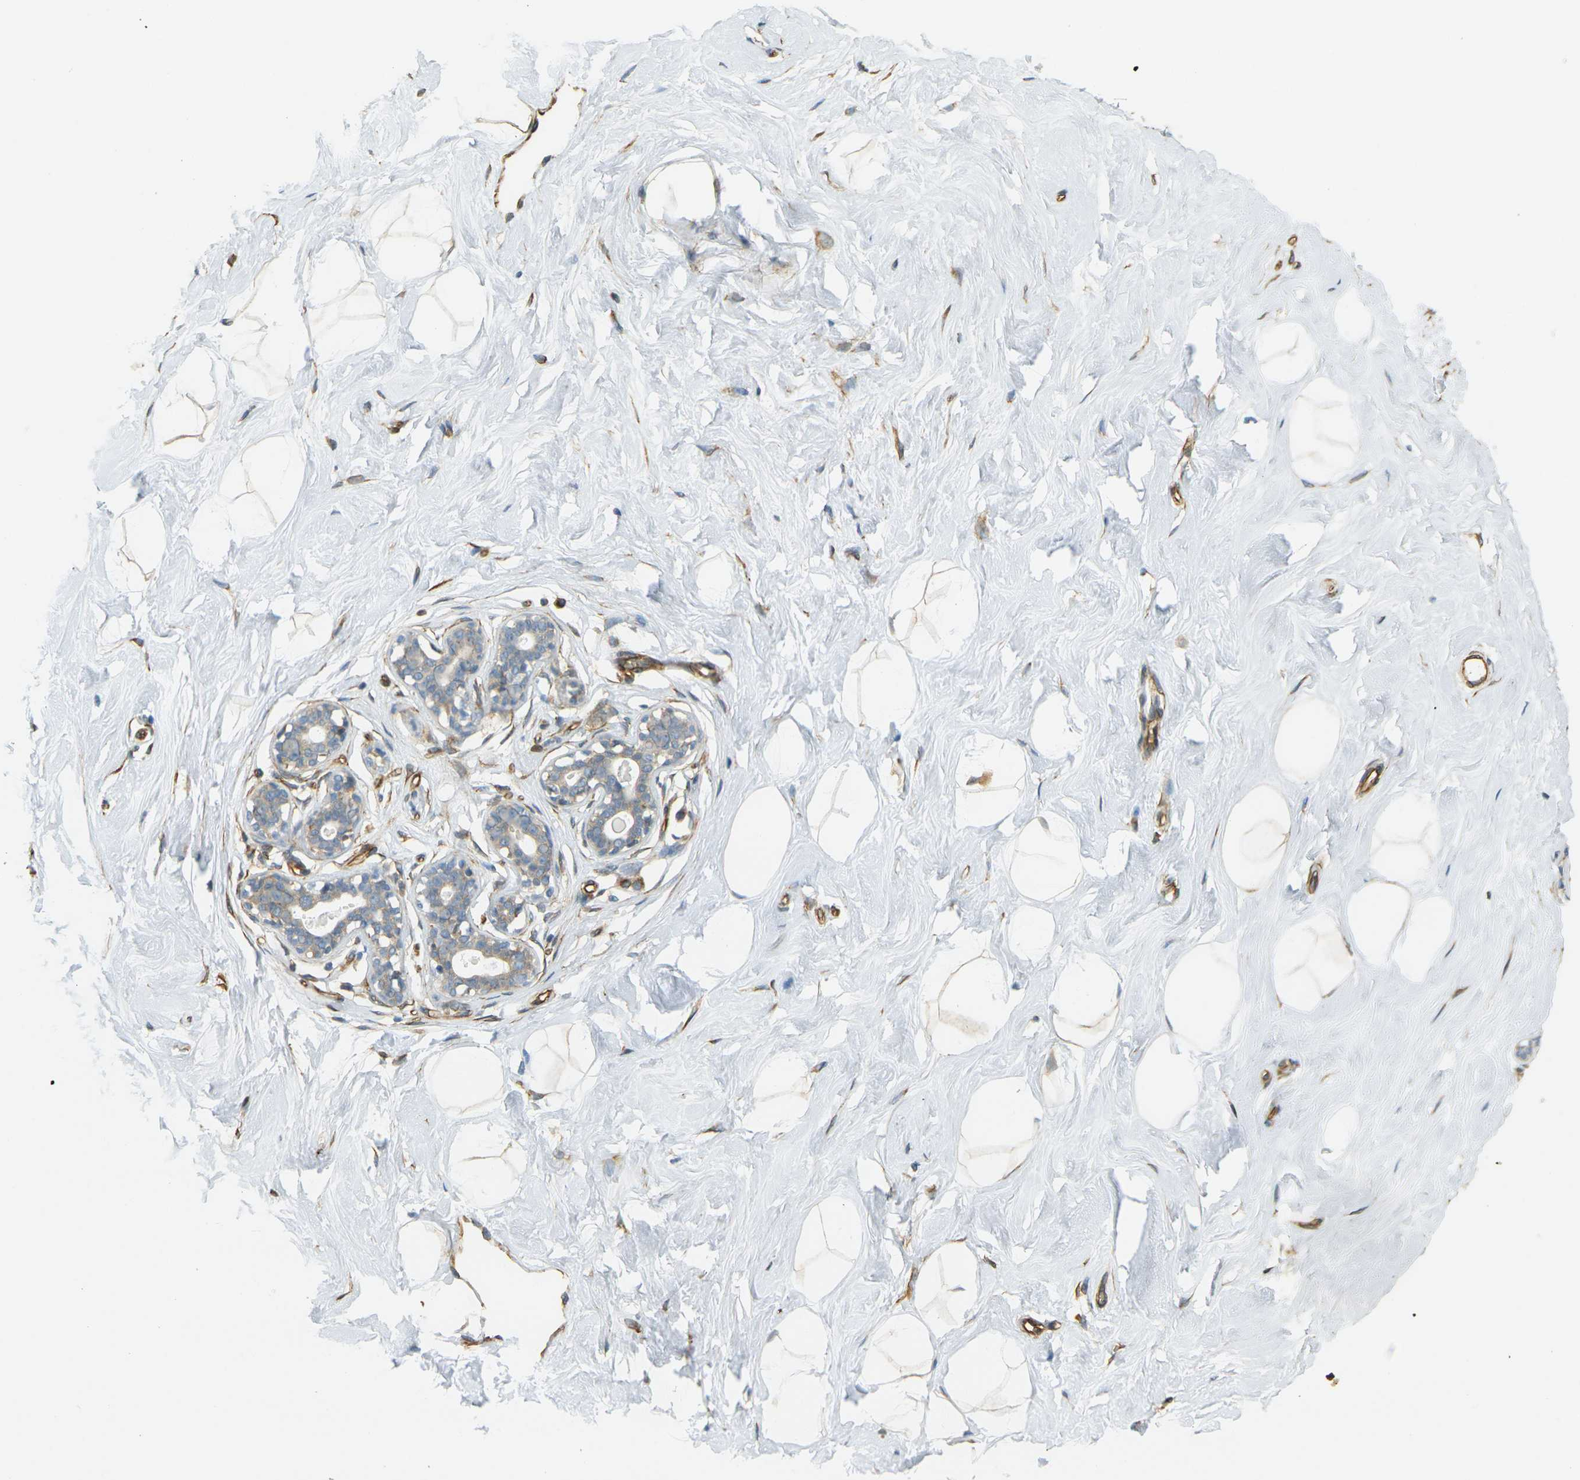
{"staining": {"intensity": "negative", "quantity": "none", "location": "none"}, "tissue": "breast", "cell_type": "Adipocytes", "image_type": "normal", "snomed": [{"axis": "morphology", "description": "Normal tissue, NOS"}, {"axis": "topography", "description": "Breast"}], "caption": "This is an immunohistochemistry micrograph of normal human breast. There is no positivity in adipocytes.", "gene": "CYTH3", "patient": {"sex": "female", "age": 23}}